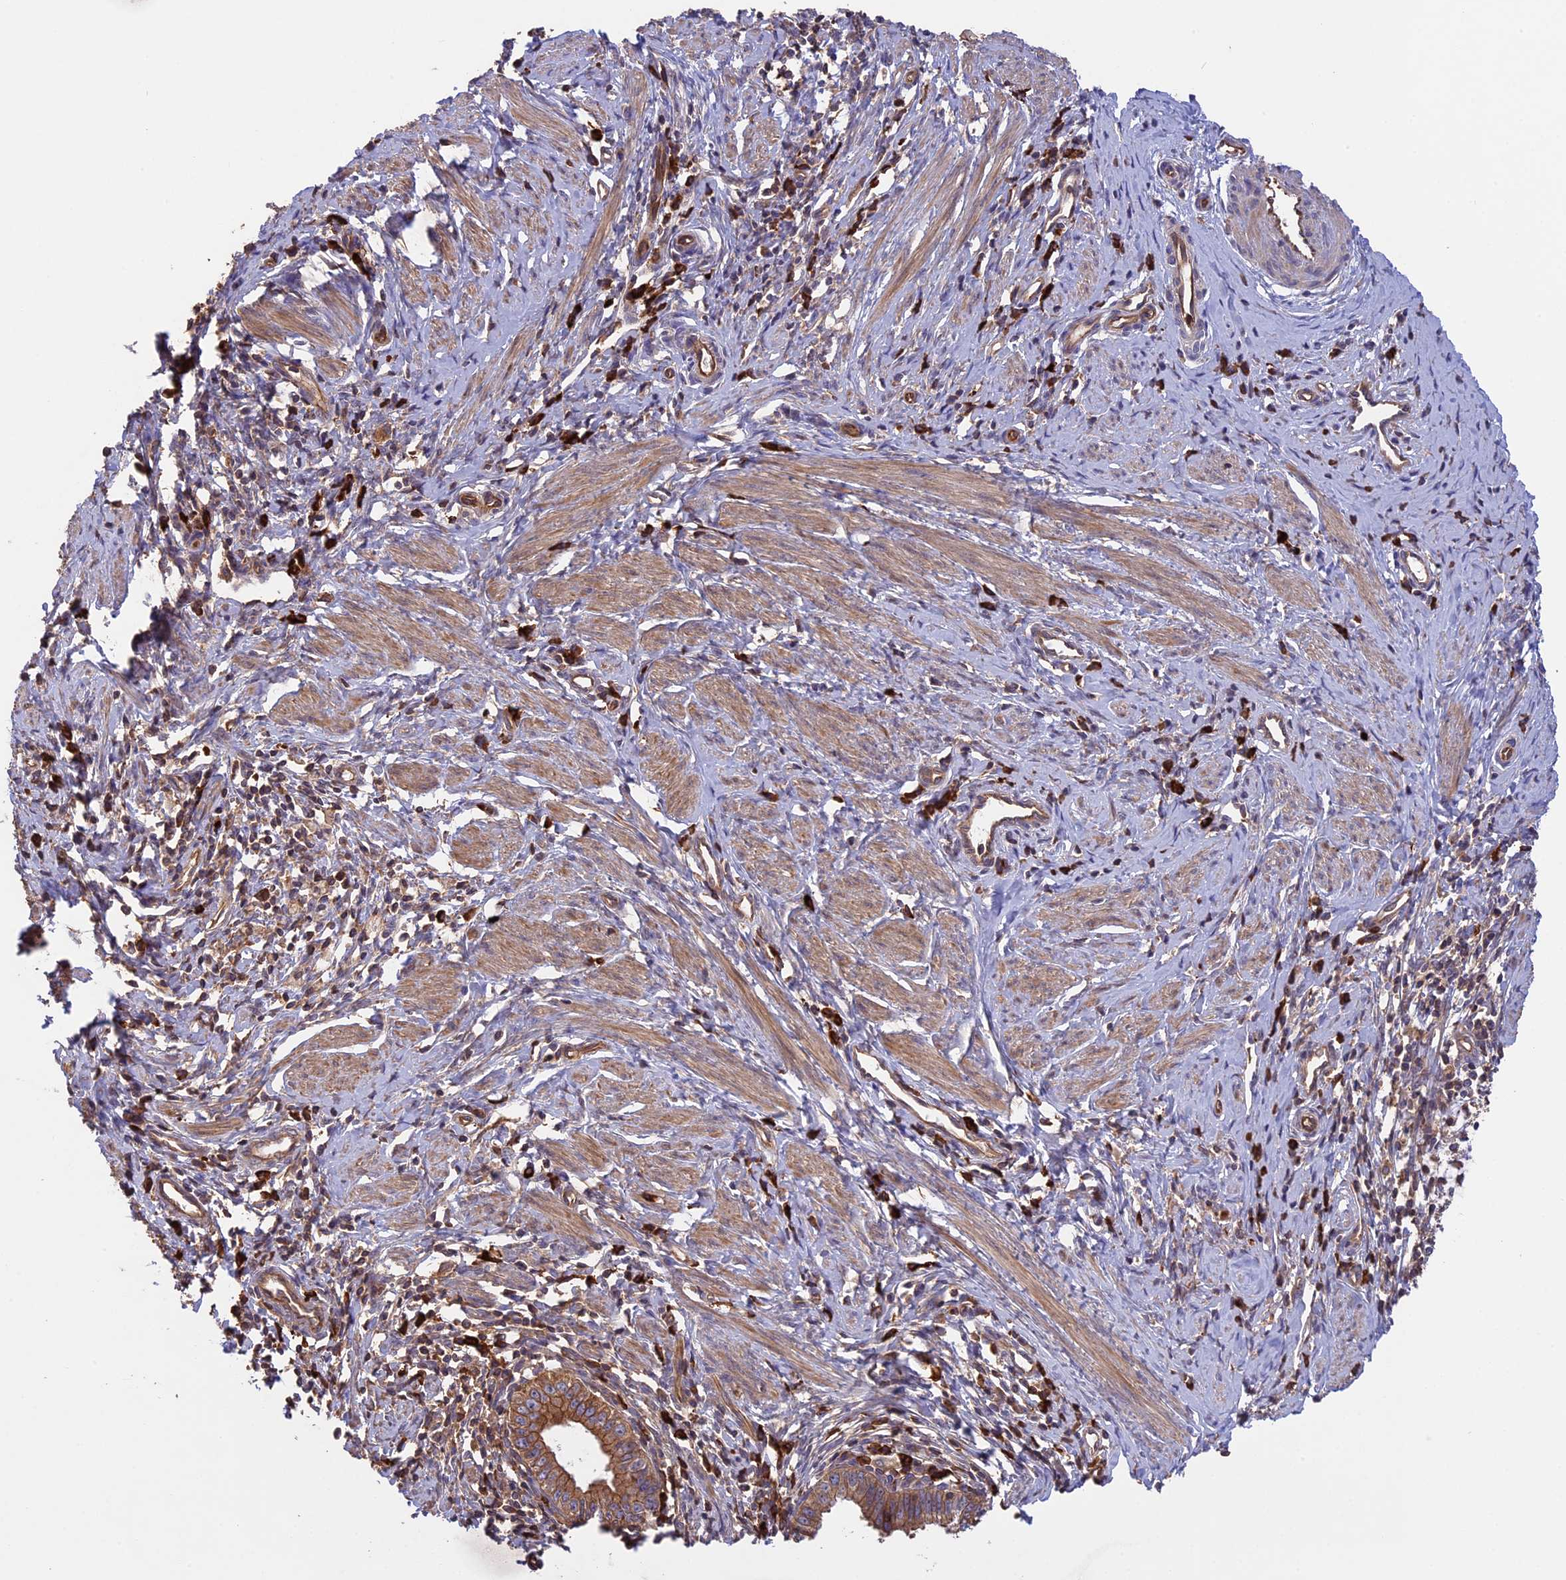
{"staining": {"intensity": "moderate", "quantity": ">75%", "location": "cytoplasmic/membranous"}, "tissue": "cervical cancer", "cell_type": "Tumor cells", "image_type": "cancer", "snomed": [{"axis": "morphology", "description": "Adenocarcinoma, NOS"}, {"axis": "topography", "description": "Cervix"}], "caption": "Immunohistochemistry (IHC) histopathology image of neoplastic tissue: cervical cancer stained using immunohistochemistry (IHC) exhibits medium levels of moderate protein expression localized specifically in the cytoplasmic/membranous of tumor cells, appearing as a cytoplasmic/membranous brown color.", "gene": "GAS8", "patient": {"sex": "female", "age": 36}}